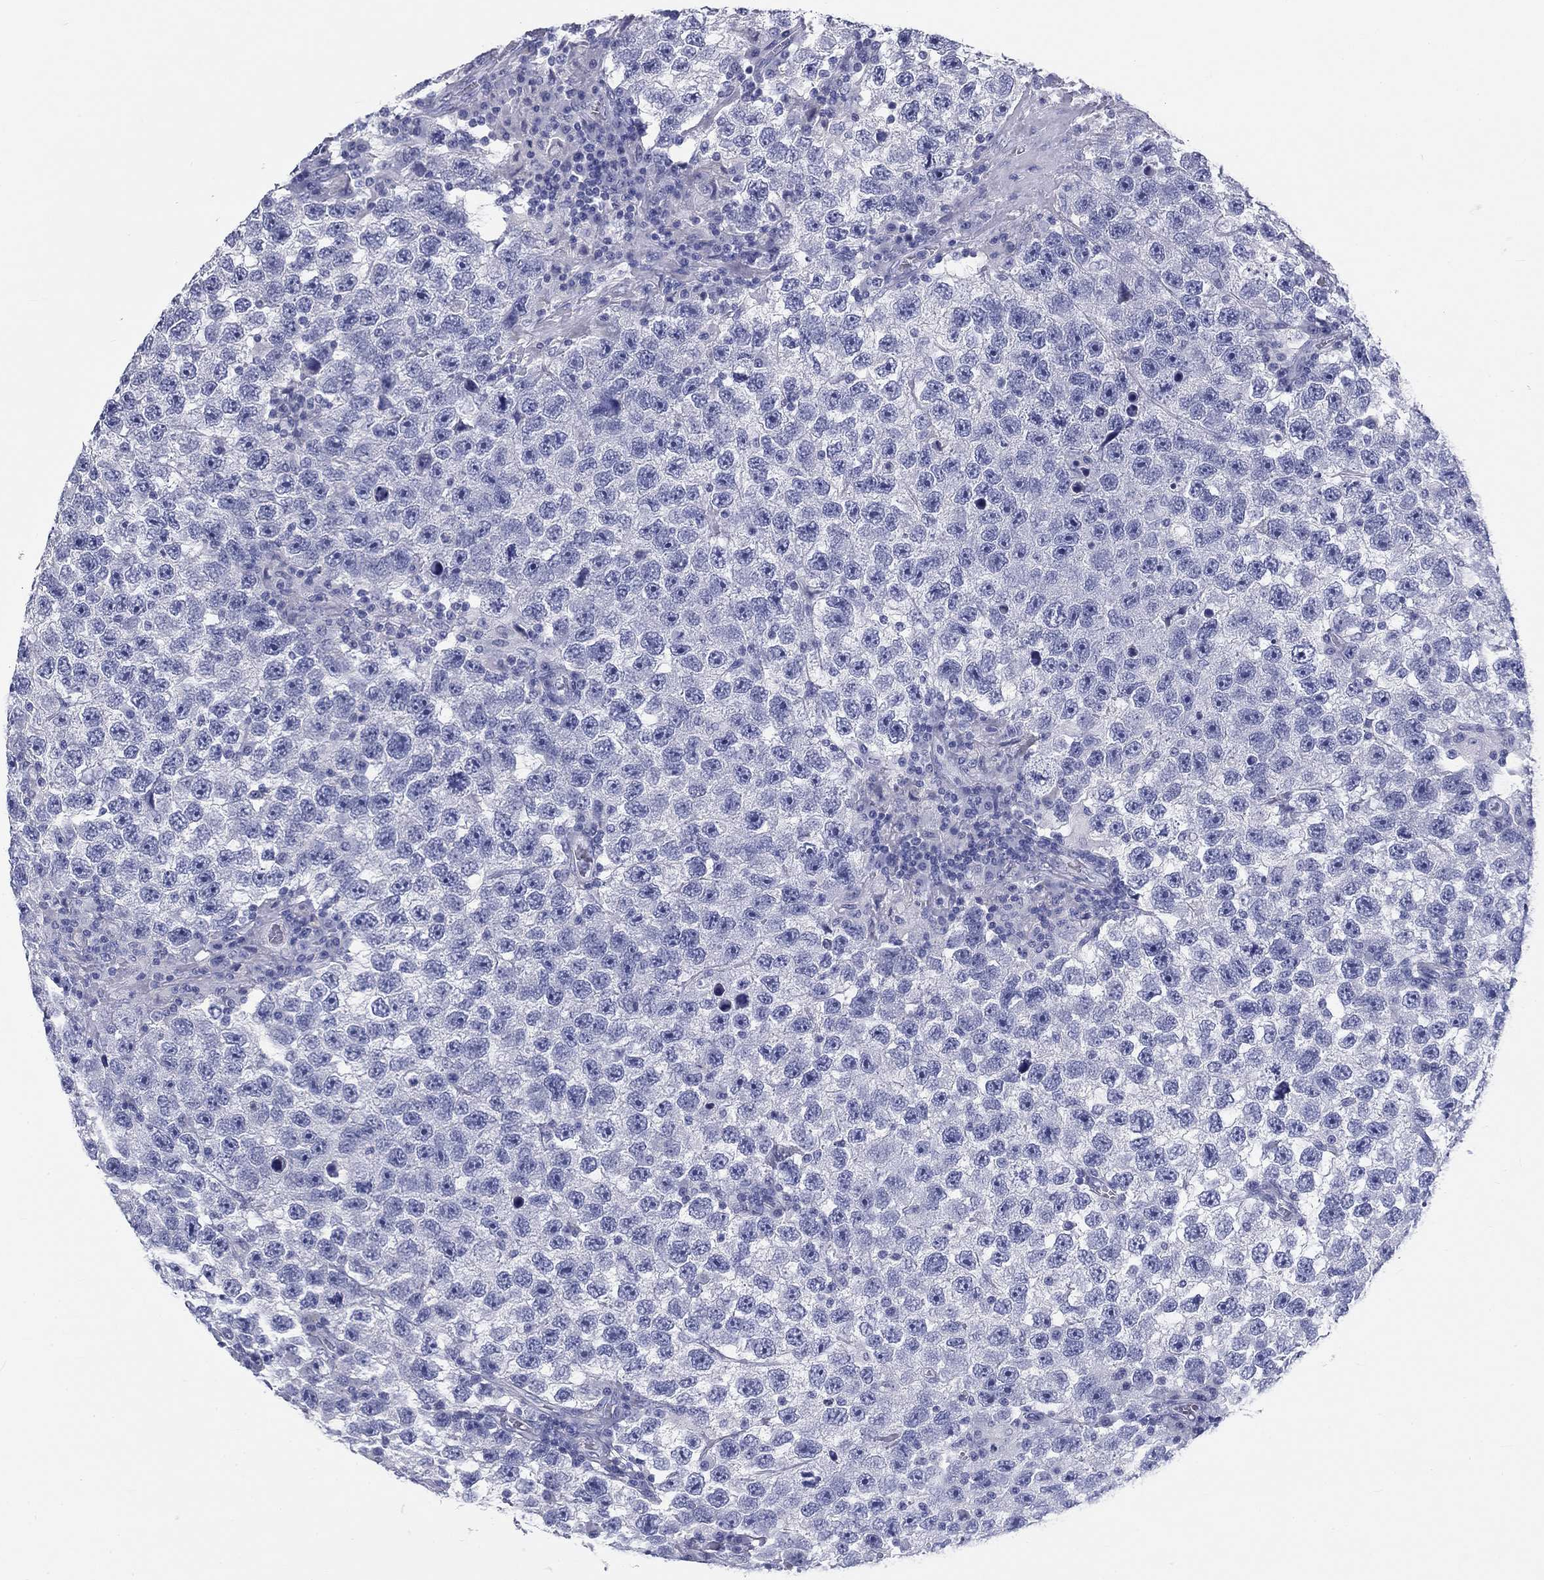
{"staining": {"intensity": "negative", "quantity": "none", "location": "none"}, "tissue": "testis cancer", "cell_type": "Tumor cells", "image_type": "cancer", "snomed": [{"axis": "morphology", "description": "Seminoma, NOS"}, {"axis": "topography", "description": "Testis"}], "caption": "The histopathology image reveals no staining of tumor cells in seminoma (testis).", "gene": "CD40LG", "patient": {"sex": "male", "age": 26}}